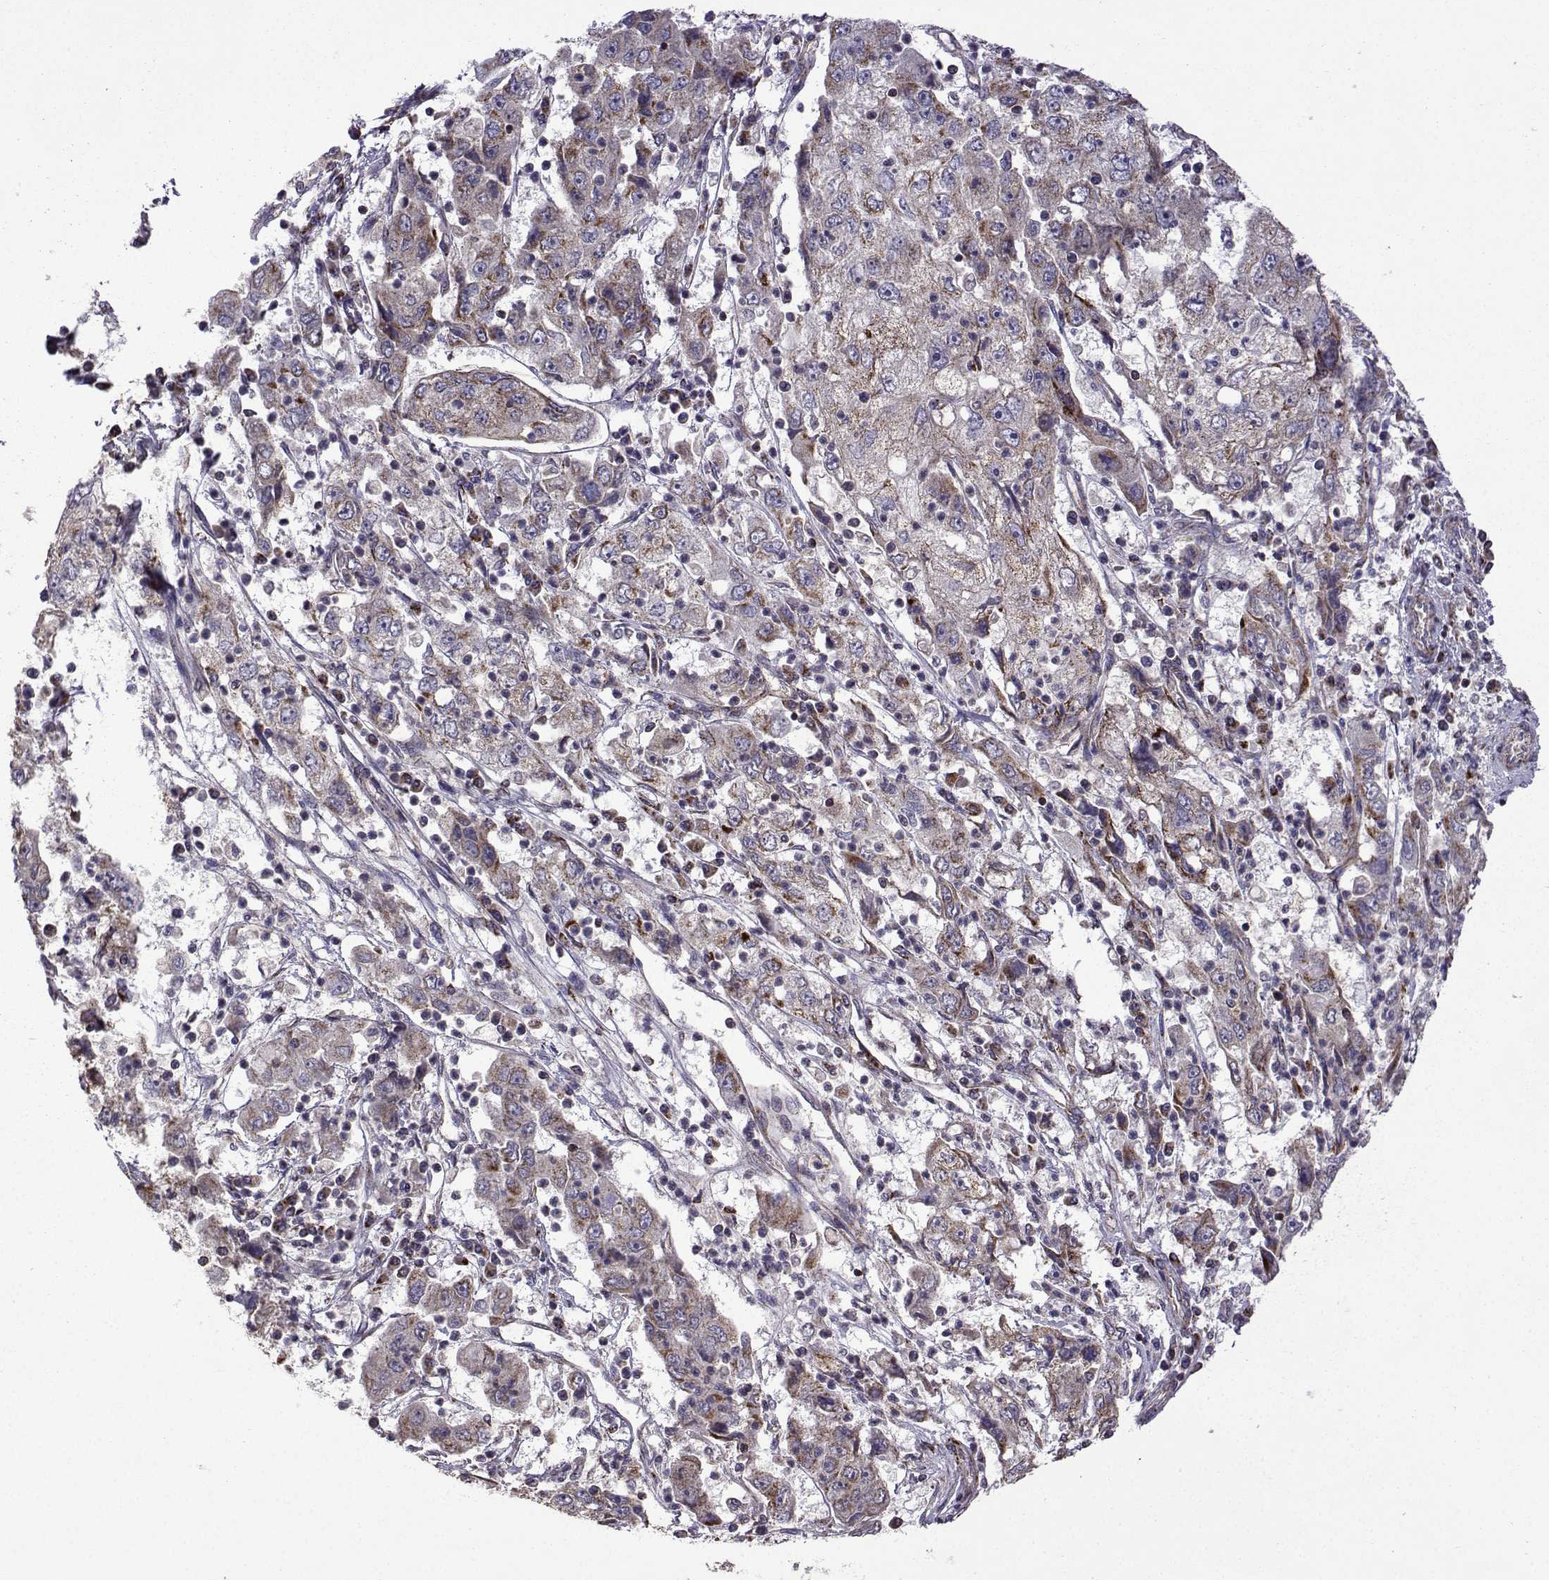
{"staining": {"intensity": "moderate", "quantity": "<25%", "location": "cytoplasmic/membranous"}, "tissue": "cervical cancer", "cell_type": "Tumor cells", "image_type": "cancer", "snomed": [{"axis": "morphology", "description": "Squamous cell carcinoma, NOS"}, {"axis": "topography", "description": "Cervix"}], "caption": "The immunohistochemical stain shows moderate cytoplasmic/membranous staining in tumor cells of cervical cancer tissue.", "gene": "TAB2", "patient": {"sex": "female", "age": 36}}